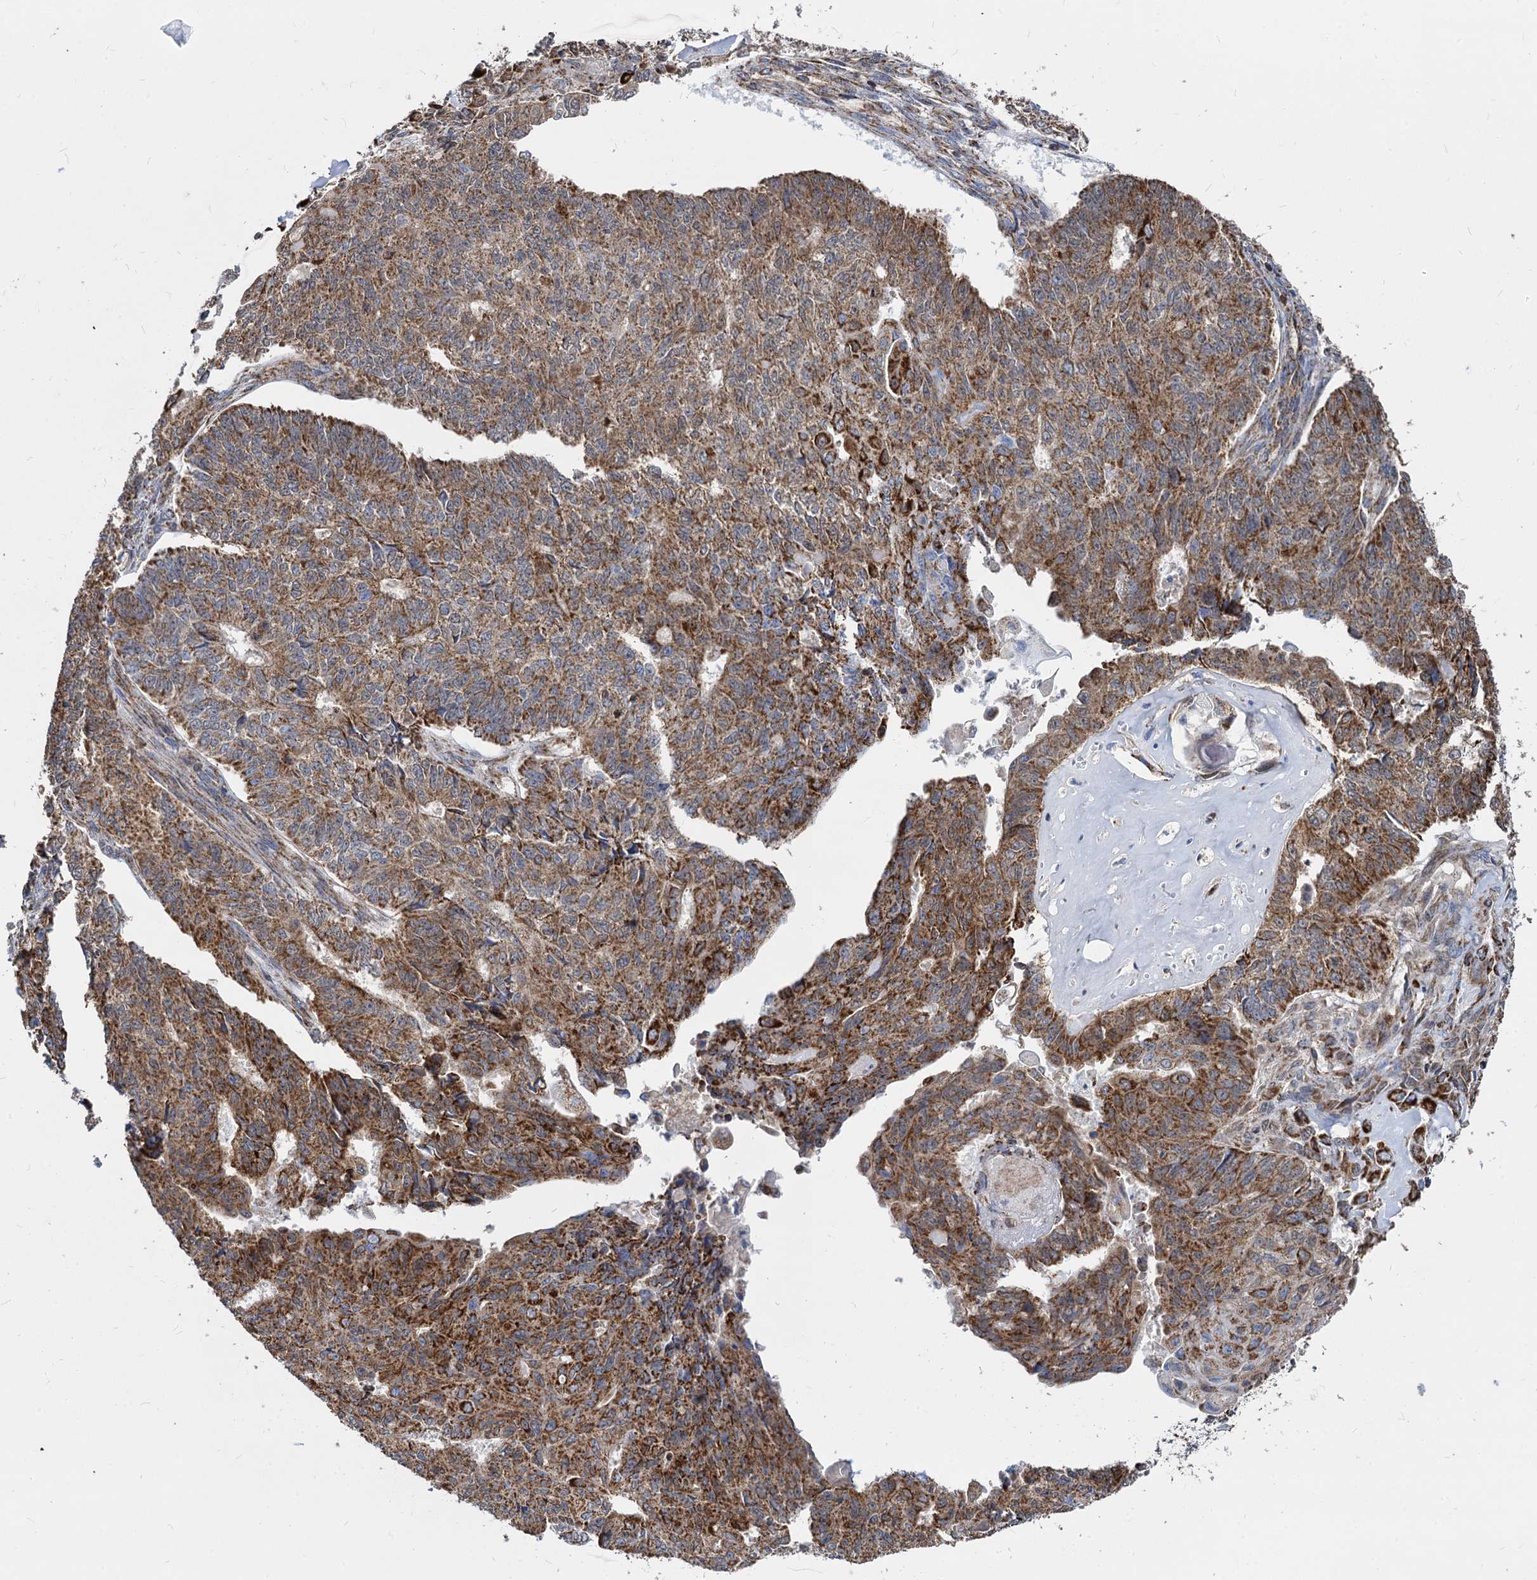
{"staining": {"intensity": "moderate", "quantity": ">75%", "location": "cytoplasmic/membranous"}, "tissue": "endometrial cancer", "cell_type": "Tumor cells", "image_type": "cancer", "snomed": [{"axis": "morphology", "description": "Adenocarcinoma, NOS"}, {"axis": "topography", "description": "Endometrium"}], "caption": "Adenocarcinoma (endometrial) stained with a brown dye exhibits moderate cytoplasmic/membranous positive expression in about >75% of tumor cells.", "gene": "TIMM10", "patient": {"sex": "female", "age": 32}}